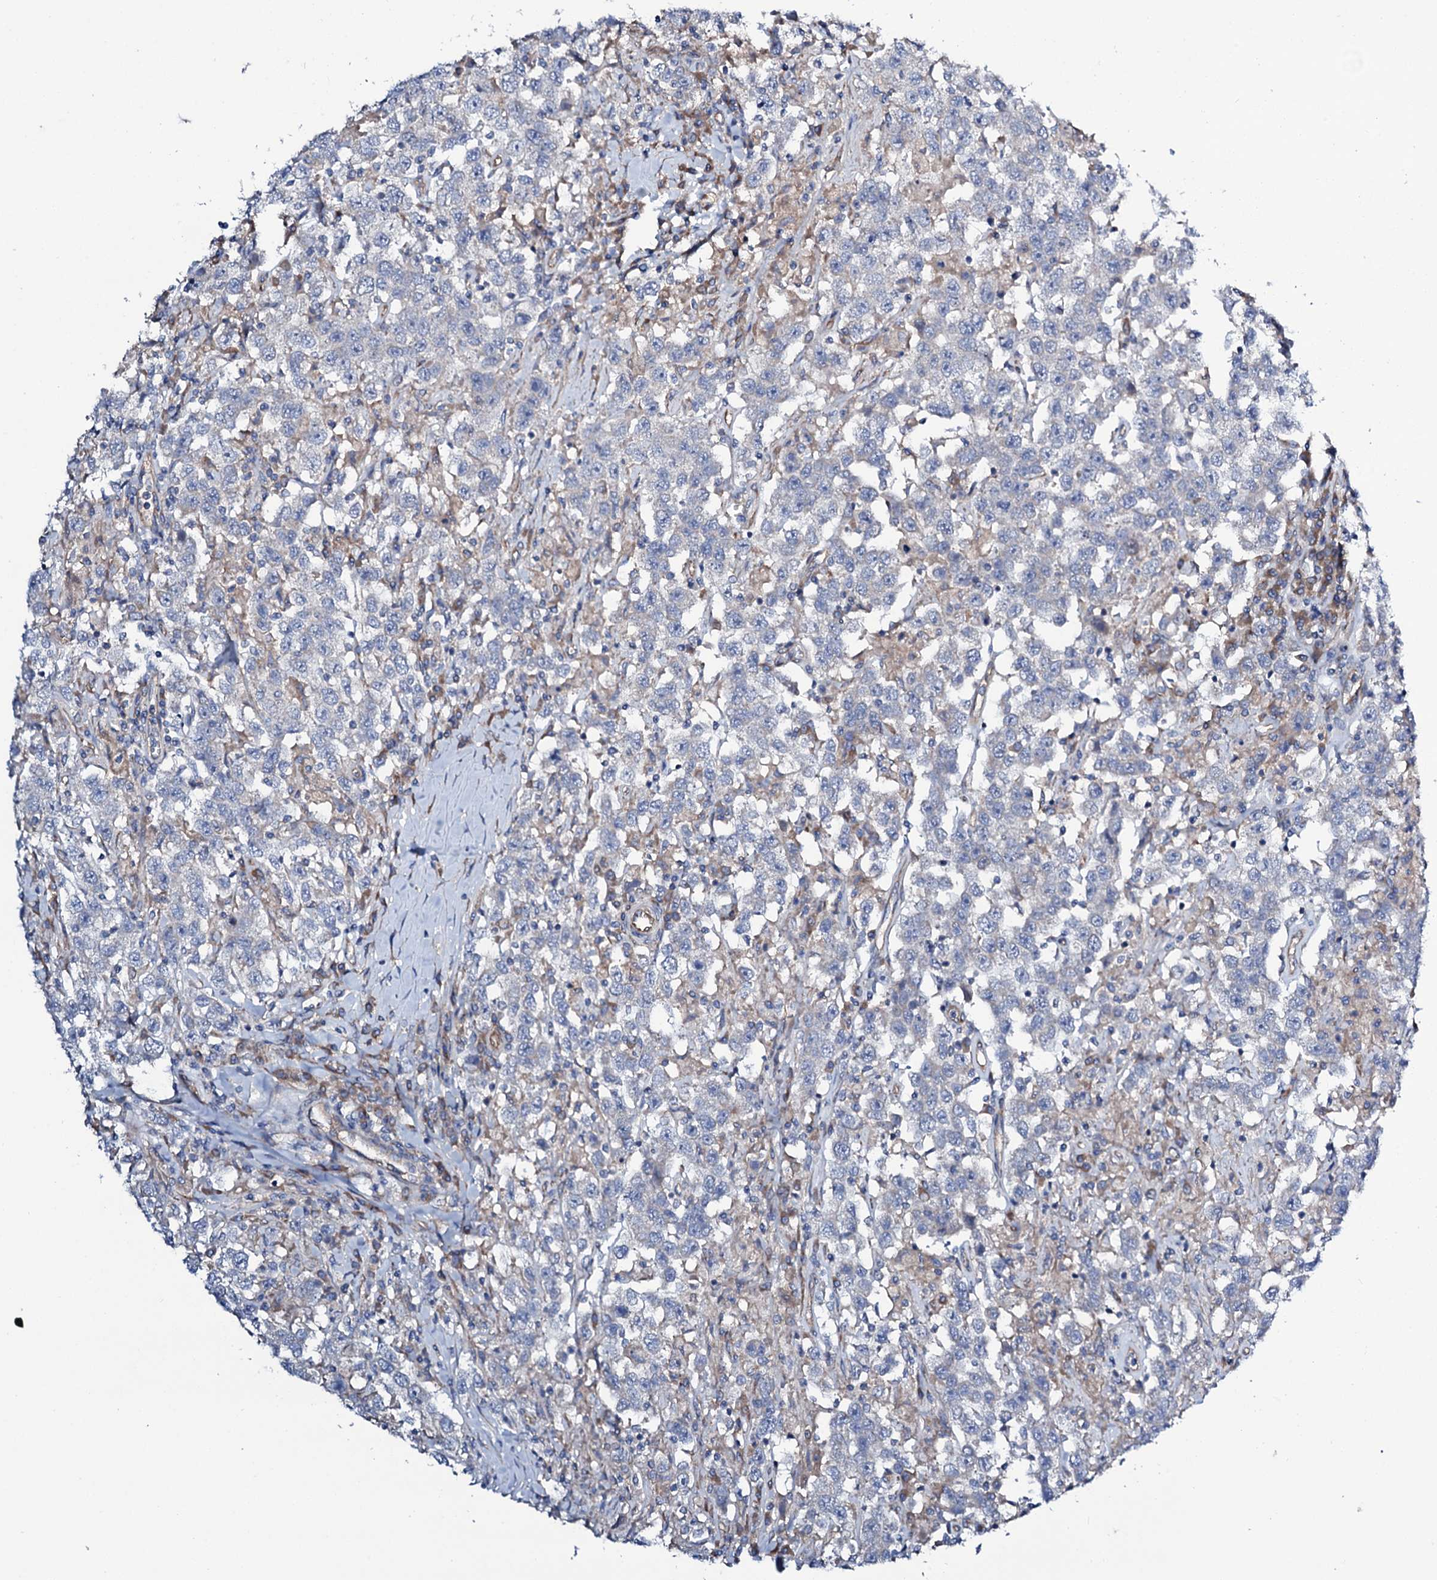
{"staining": {"intensity": "negative", "quantity": "none", "location": "none"}, "tissue": "testis cancer", "cell_type": "Tumor cells", "image_type": "cancer", "snomed": [{"axis": "morphology", "description": "Seminoma, NOS"}, {"axis": "topography", "description": "Testis"}], "caption": "Tumor cells are negative for protein expression in human seminoma (testis). (Stains: DAB (3,3'-diaminobenzidine) IHC with hematoxylin counter stain, Microscopy: brightfield microscopy at high magnification).", "gene": "STARD13", "patient": {"sex": "male", "age": 41}}